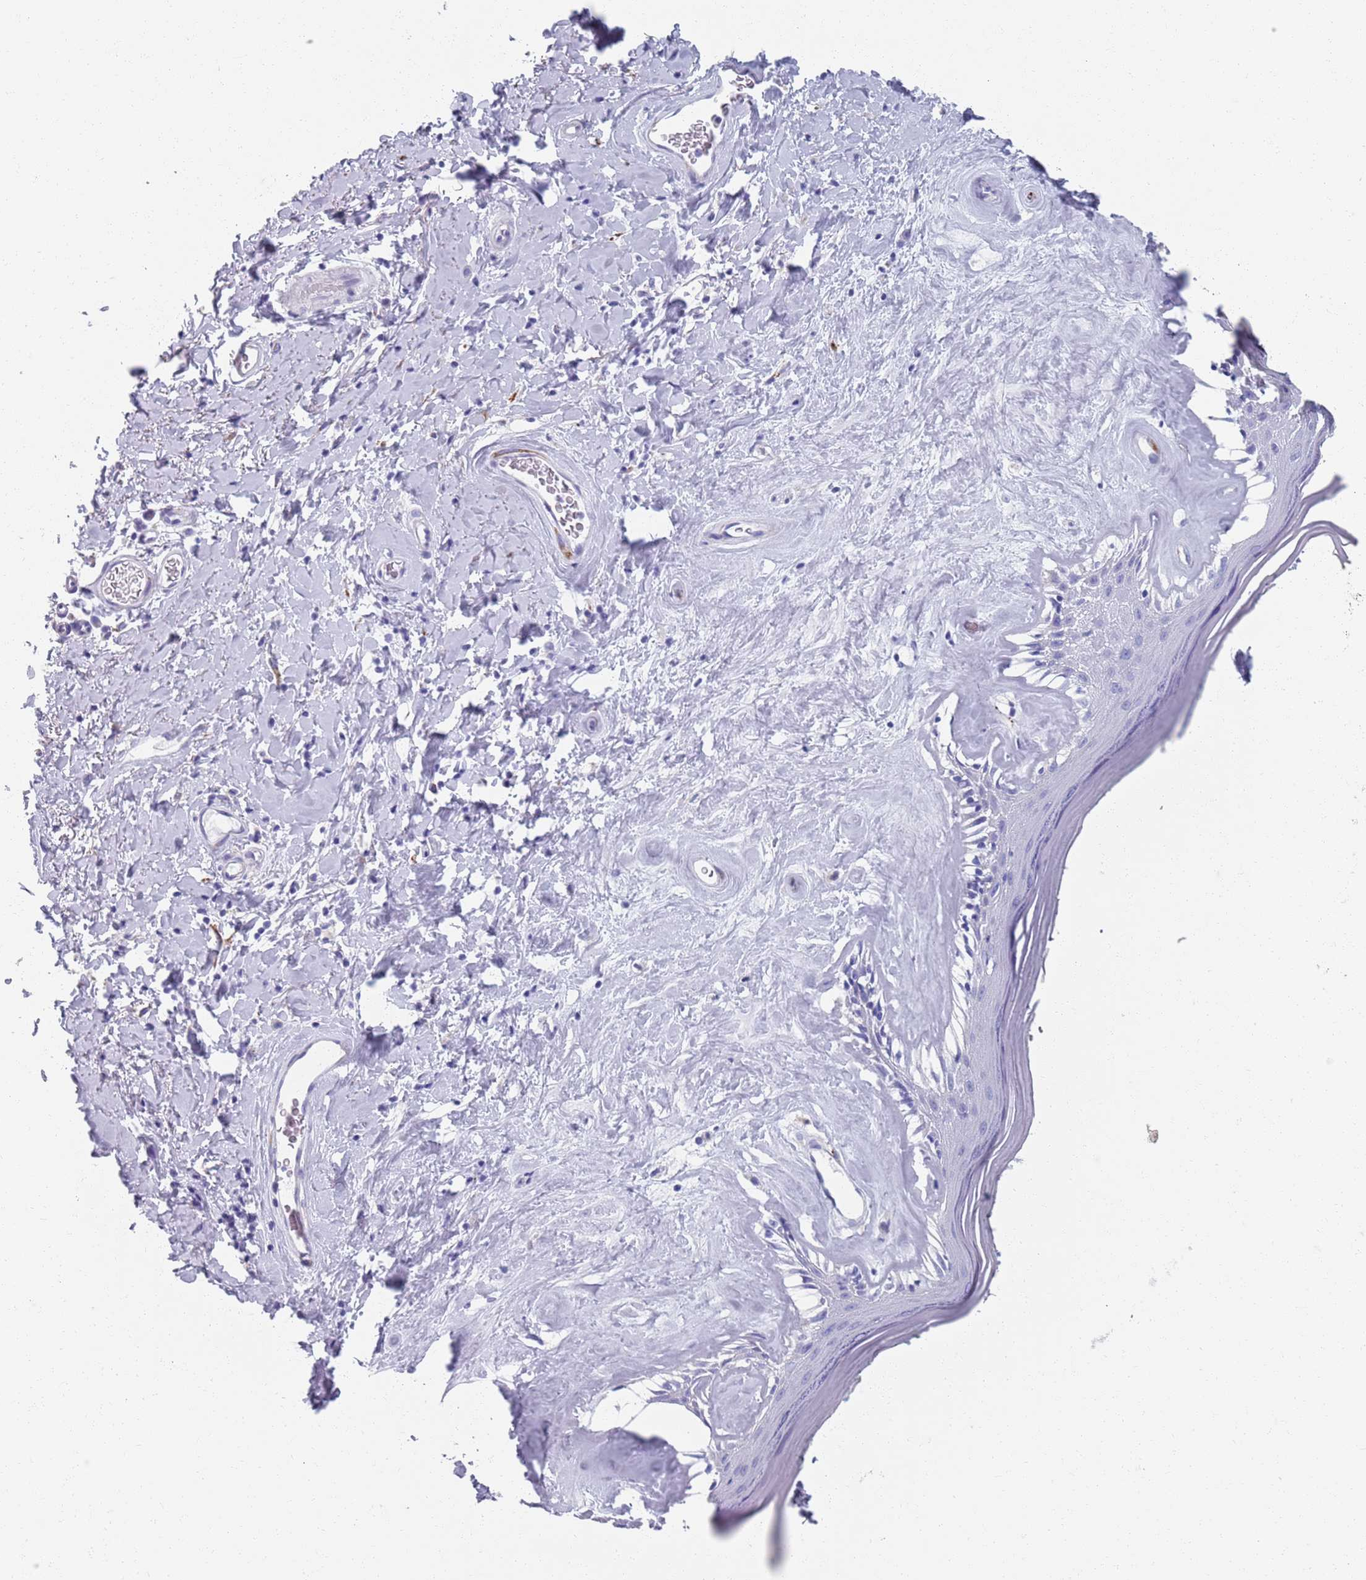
{"staining": {"intensity": "negative", "quantity": "none", "location": "none"}, "tissue": "skin", "cell_type": "Epidermal cells", "image_type": "normal", "snomed": [{"axis": "morphology", "description": "Normal tissue, NOS"}, {"axis": "morphology", "description": "Inflammation, NOS"}, {"axis": "topography", "description": "Vulva"}], "caption": "Unremarkable skin was stained to show a protein in brown. There is no significant positivity in epidermal cells. (DAB (3,3'-diaminobenzidine) immunohistochemistry visualized using brightfield microscopy, high magnification).", "gene": "PLOD1", "patient": {"sex": "female", "age": 86}}